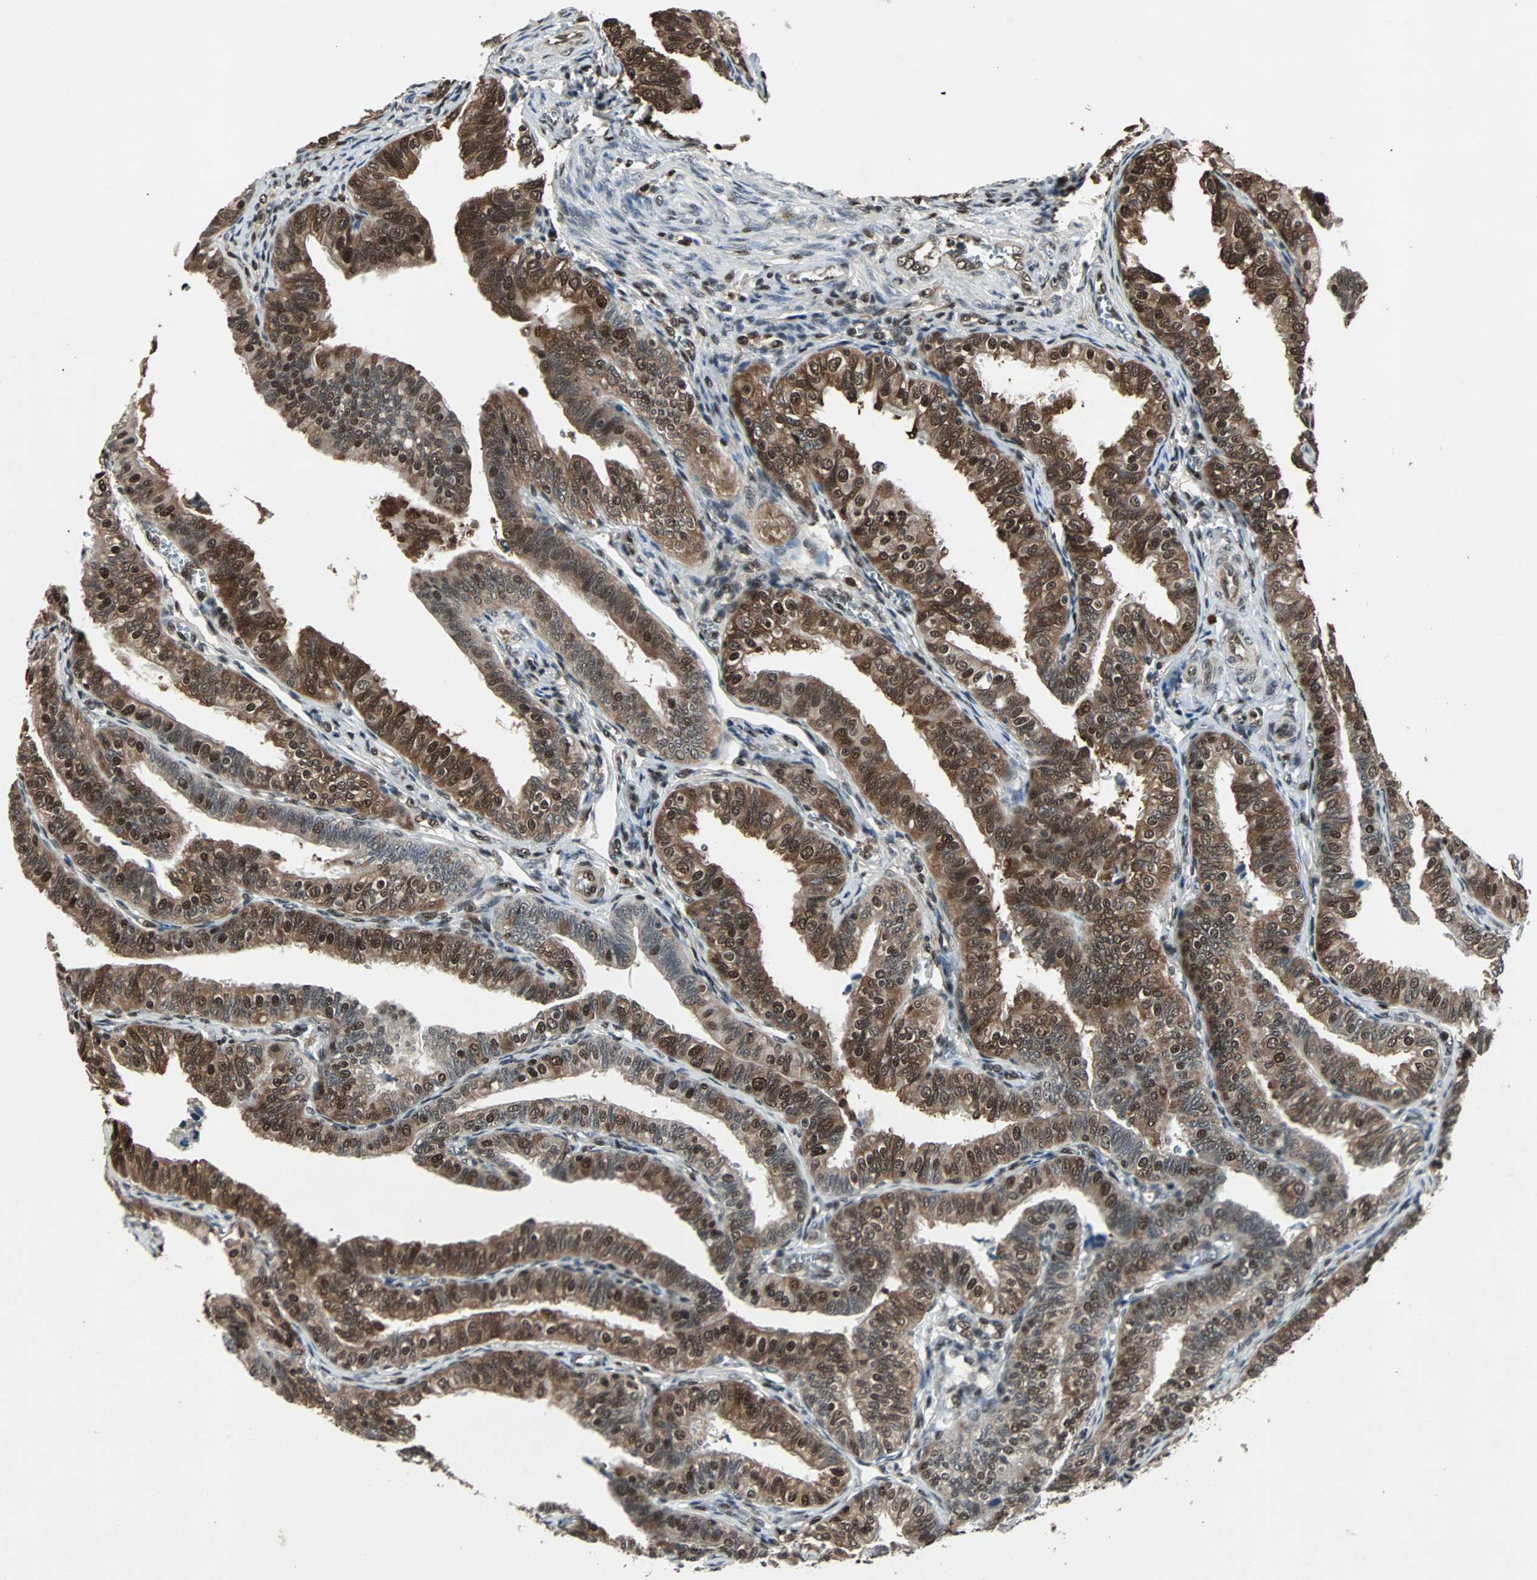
{"staining": {"intensity": "strong", "quantity": ">75%", "location": "cytoplasmic/membranous,nuclear"}, "tissue": "fallopian tube", "cell_type": "Glandular cells", "image_type": "normal", "snomed": [{"axis": "morphology", "description": "Normal tissue, NOS"}, {"axis": "topography", "description": "Fallopian tube"}], "caption": "This histopathology image shows benign fallopian tube stained with immunohistochemistry (IHC) to label a protein in brown. The cytoplasmic/membranous,nuclear of glandular cells show strong positivity for the protein. Nuclei are counter-stained blue.", "gene": "ACLY", "patient": {"sex": "female", "age": 46}}